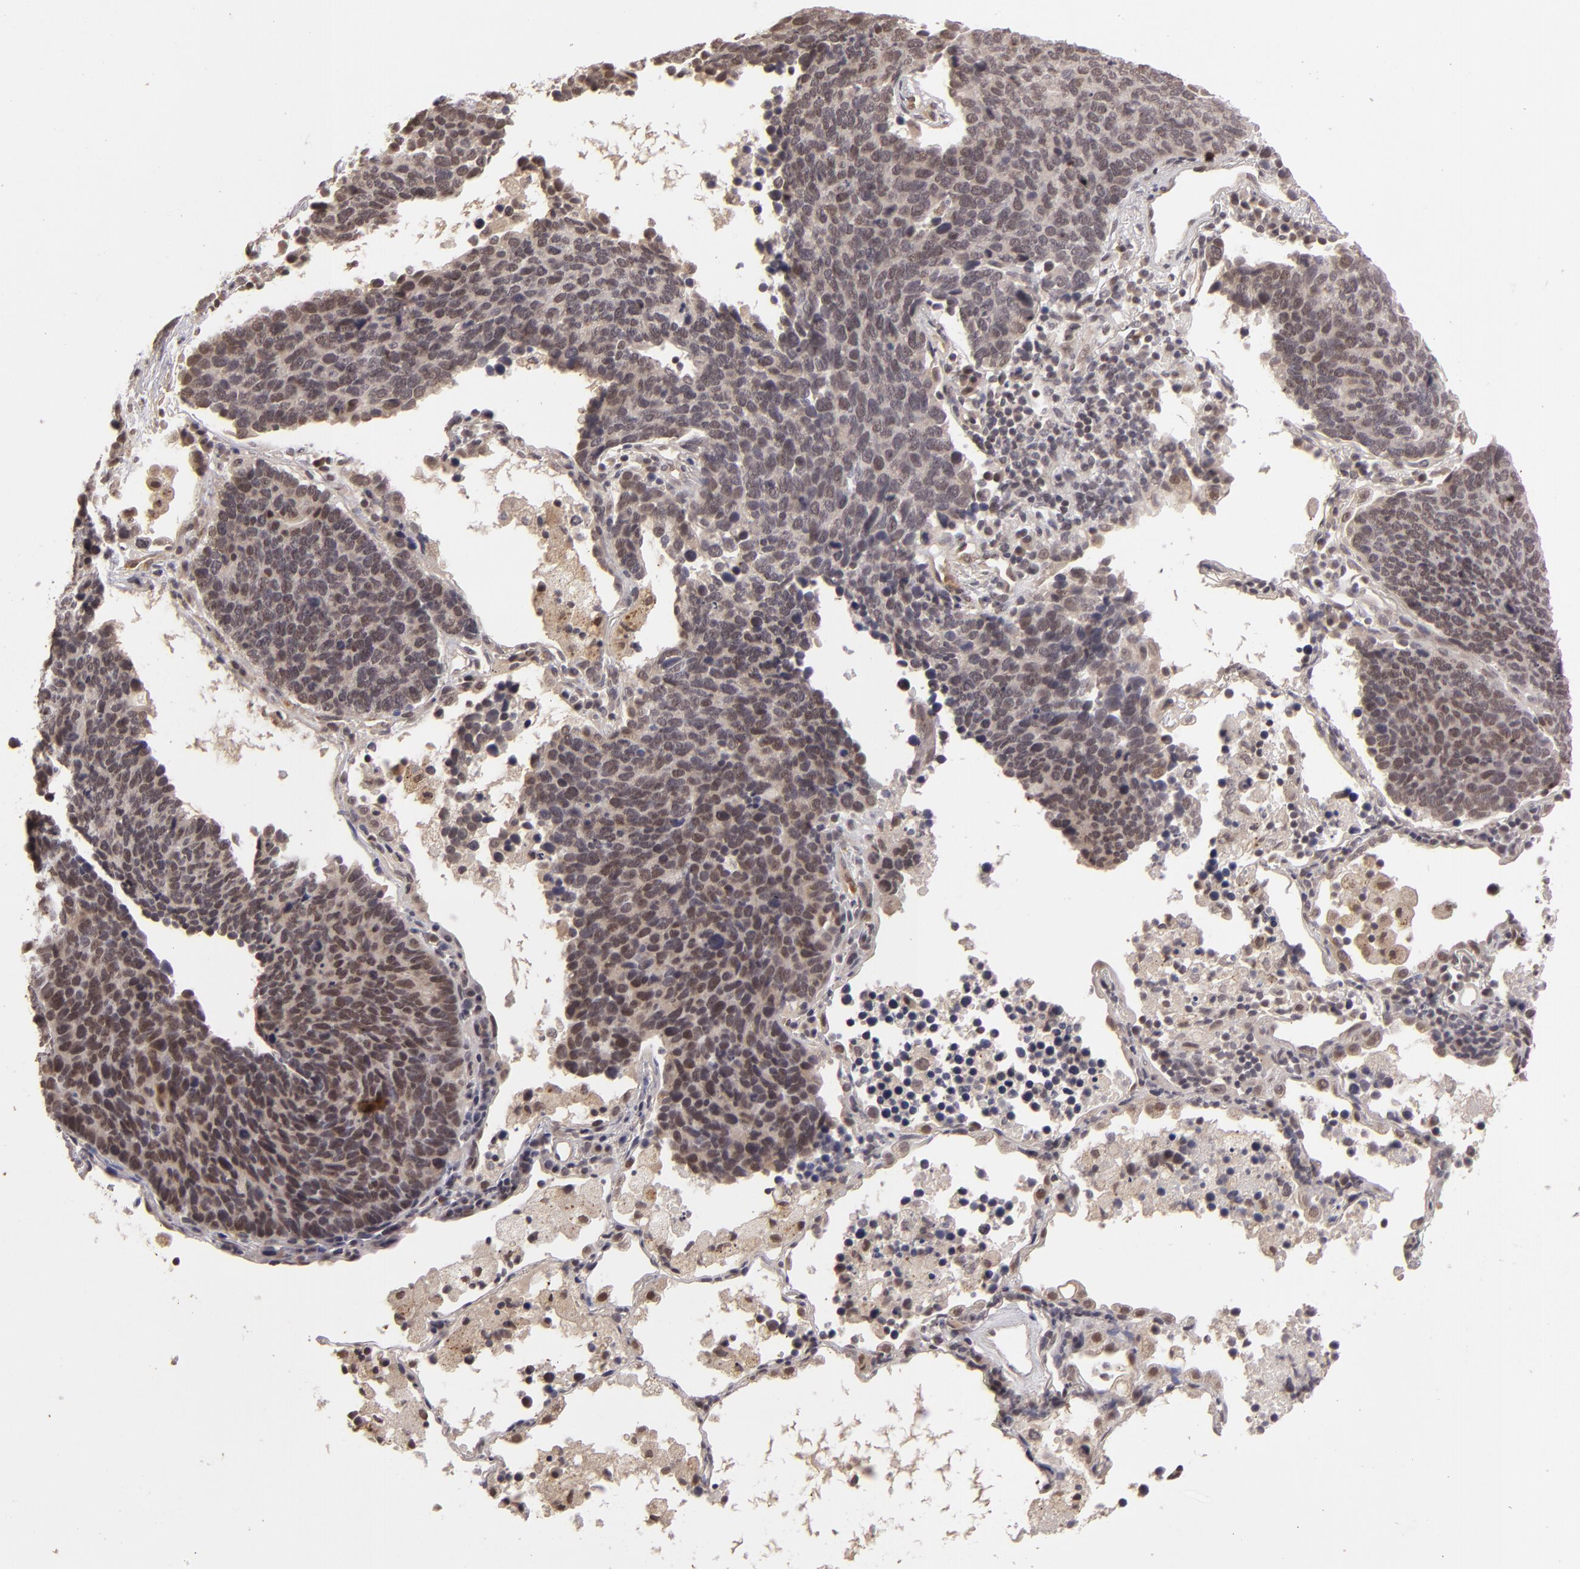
{"staining": {"intensity": "weak", "quantity": "25%-75%", "location": "cytoplasmic/membranous"}, "tissue": "lung cancer", "cell_type": "Tumor cells", "image_type": "cancer", "snomed": [{"axis": "morphology", "description": "Neoplasm, malignant, NOS"}, {"axis": "topography", "description": "Lung"}], "caption": "Immunohistochemistry micrograph of neoplastic tissue: human neoplasm (malignant) (lung) stained using immunohistochemistry exhibits low levels of weak protein expression localized specifically in the cytoplasmic/membranous of tumor cells, appearing as a cytoplasmic/membranous brown color.", "gene": "DFFA", "patient": {"sex": "female", "age": 75}}